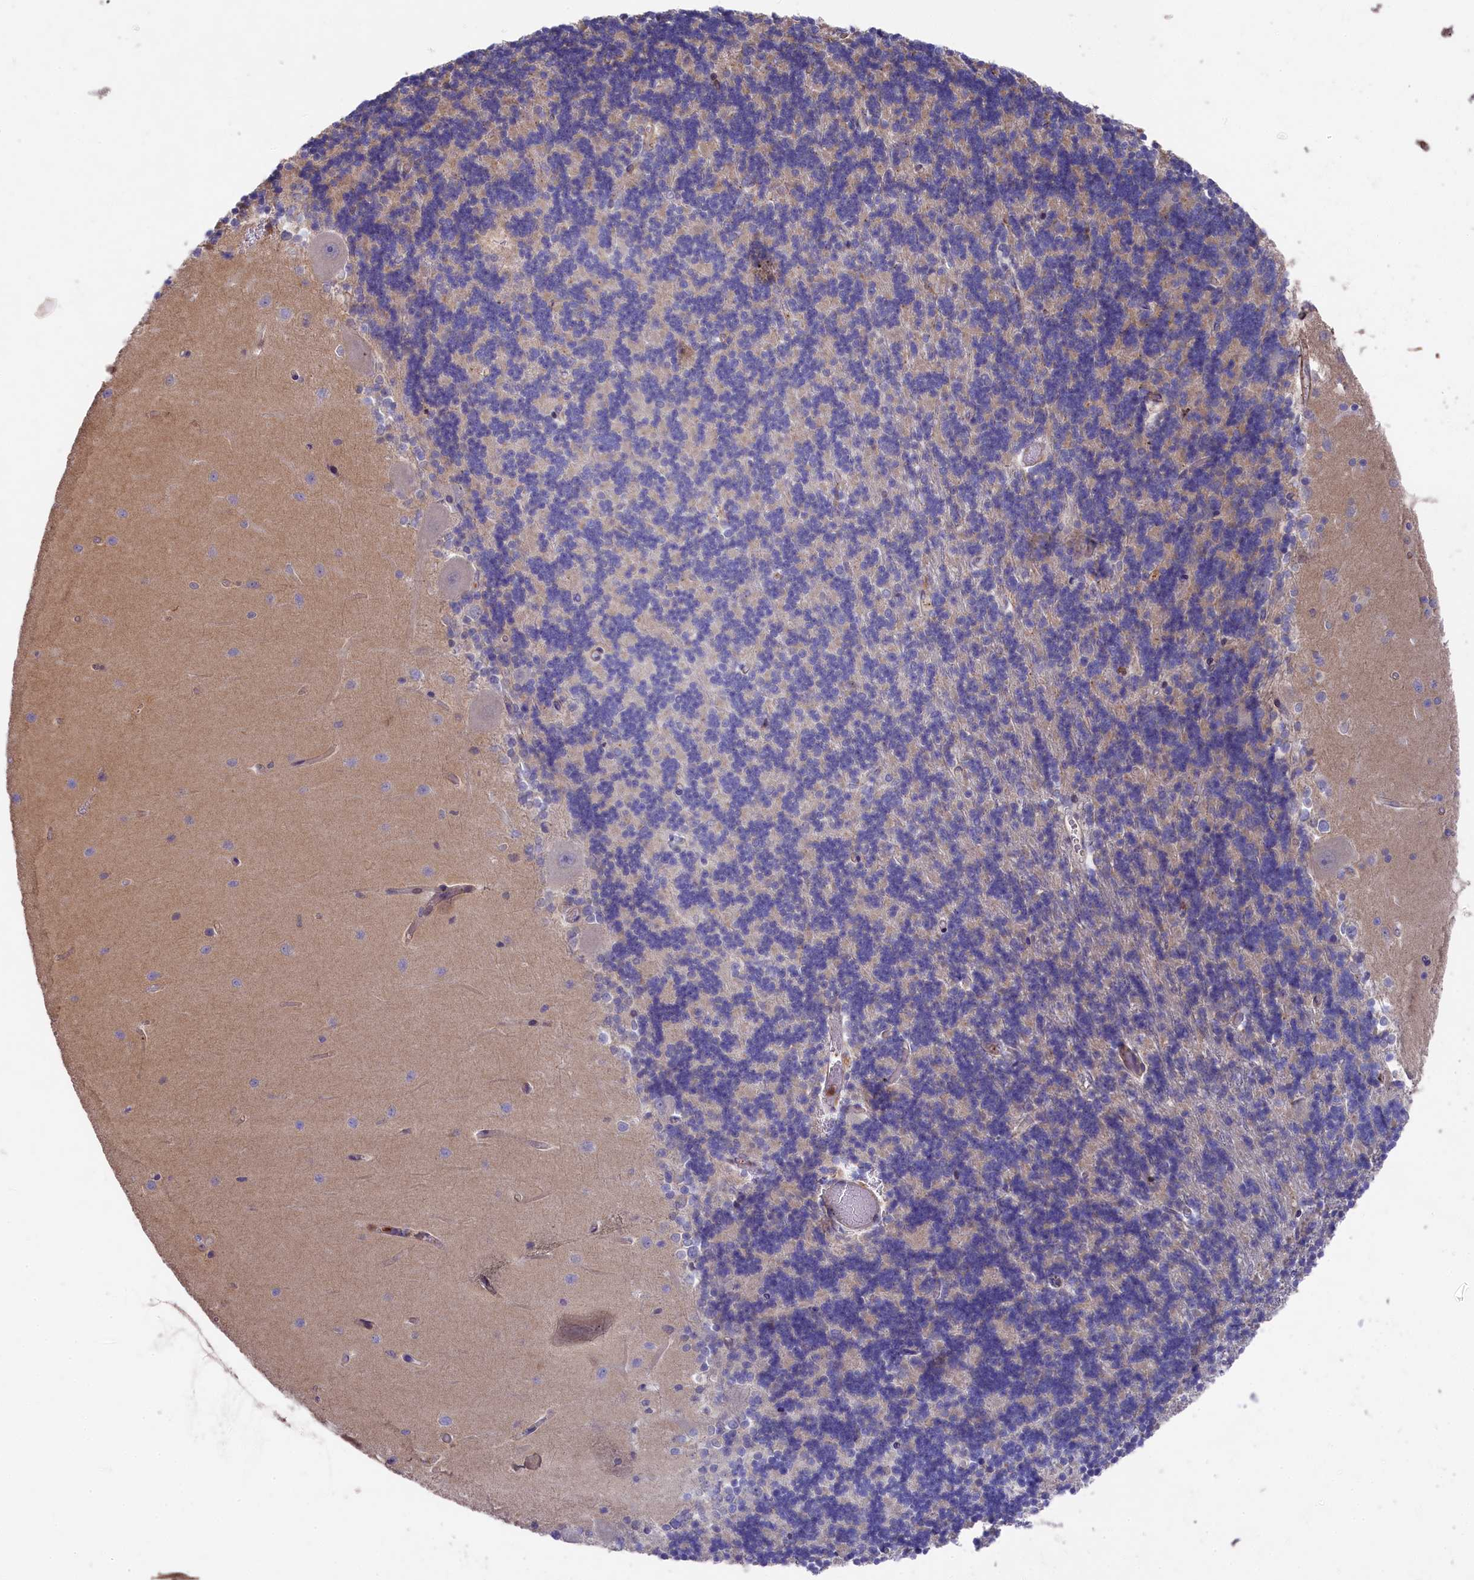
{"staining": {"intensity": "negative", "quantity": "none", "location": "none"}, "tissue": "cerebellum", "cell_type": "Cells in granular layer", "image_type": "normal", "snomed": [{"axis": "morphology", "description": "Normal tissue, NOS"}, {"axis": "topography", "description": "Cerebellum"}], "caption": "Micrograph shows no significant protein expression in cells in granular layer of benign cerebellum.", "gene": "RAPSN", "patient": {"sex": "male", "age": 37}}